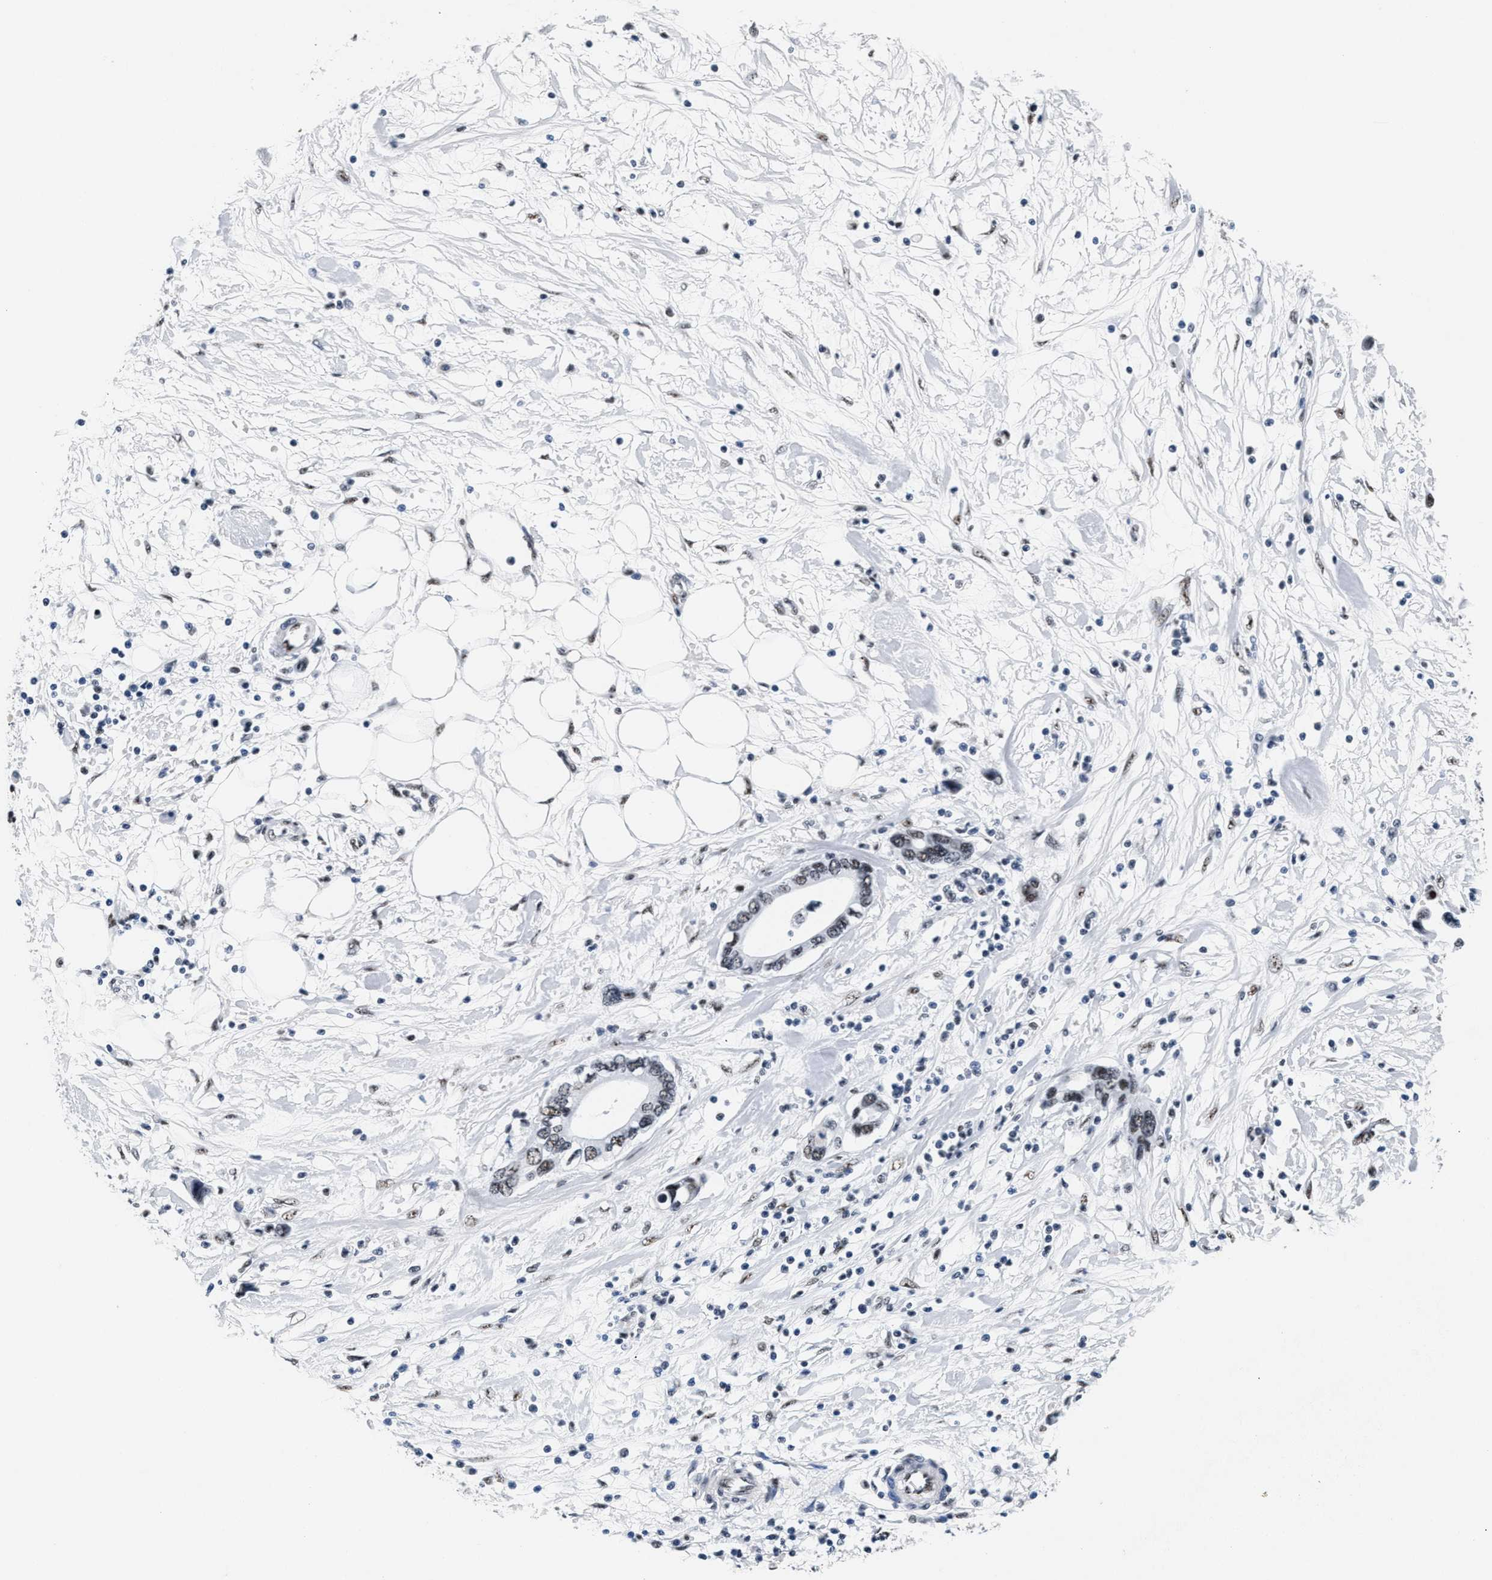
{"staining": {"intensity": "weak", "quantity": "25%-75%", "location": "nuclear"}, "tissue": "pancreatic cancer", "cell_type": "Tumor cells", "image_type": "cancer", "snomed": [{"axis": "morphology", "description": "Adenocarcinoma, NOS"}, {"axis": "topography", "description": "Pancreas"}], "caption": "Pancreatic adenocarcinoma was stained to show a protein in brown. There is low levels of weak nuclear expression in about 25%-75% of tumor cells.", "gene": "RAD50", "patient": {"sex": "female", "age": 57}}